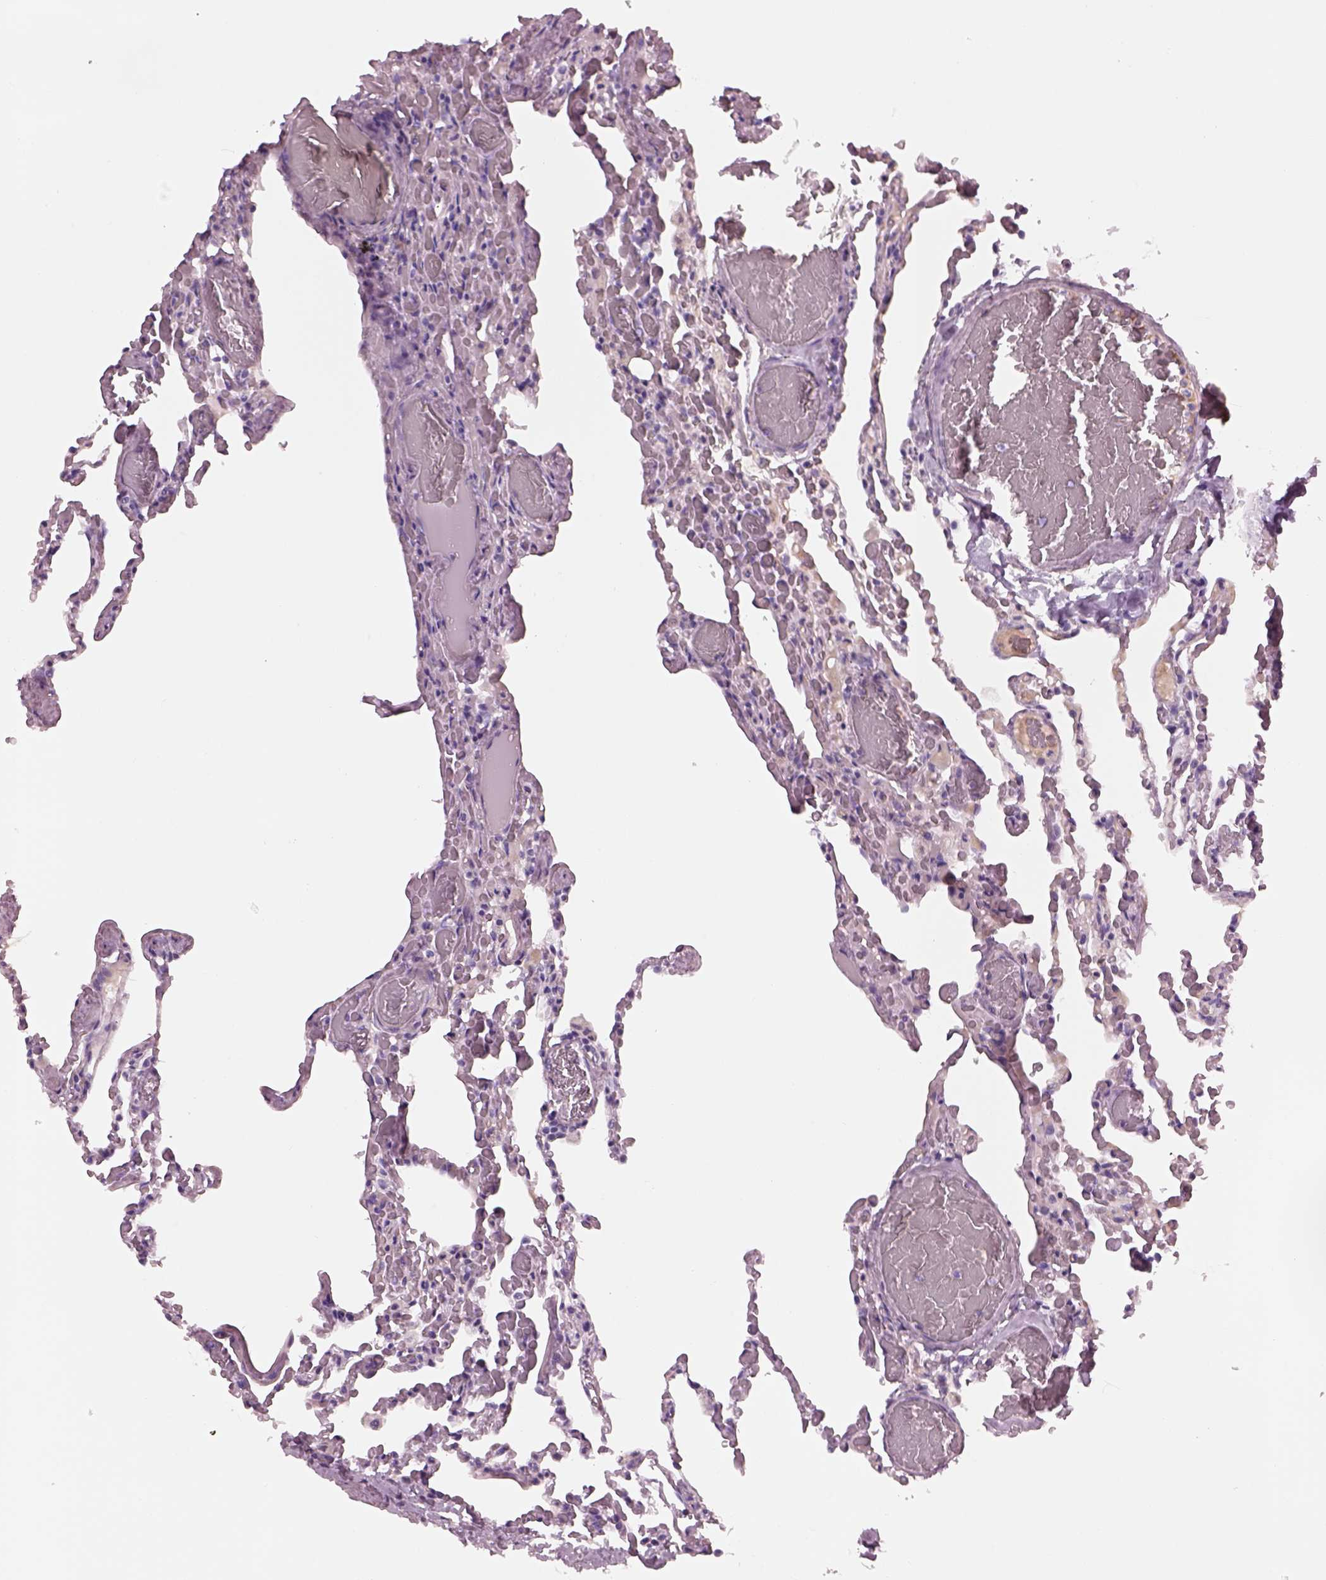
{"staining": {"intensity": "negative", "quantity": "none", "location": "none"}, "tissue": "lung", "cell_type": "Alveolar cells", "image_type": "normal", "snomed": [{"axis": "morphology", "description": "Normal tissue, NOS"}, {"axis": "topography", "description": "Lung"}], "caption": "IHC micrograph of benign lung stained for a protein (brown), which displays no staining in alveolar cells.", "gene": "CYLC1", "patient": {"sex": "female", "age": 43}}